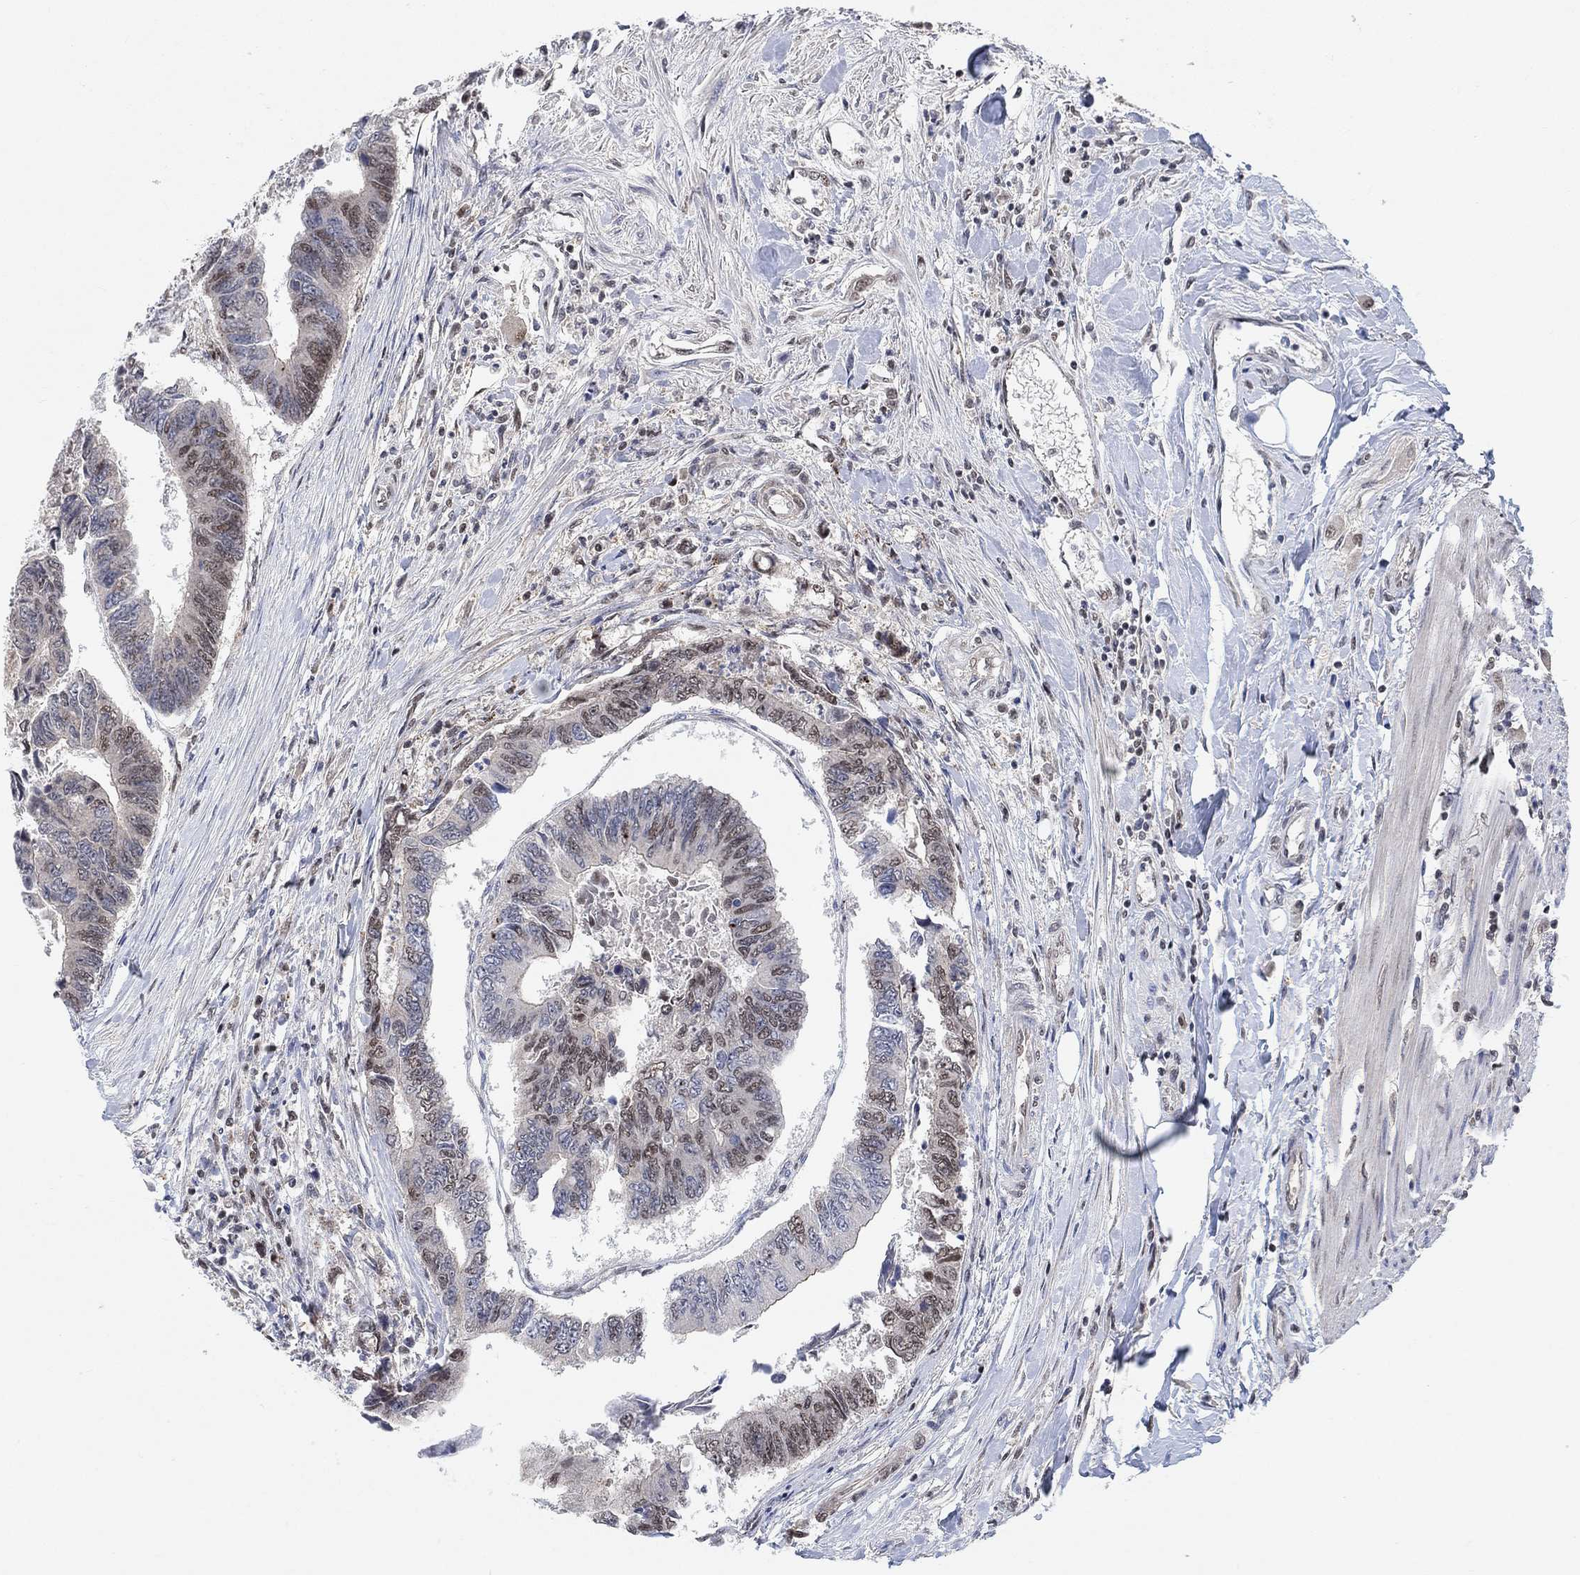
{"staining": {"intensity": "moderate", "quantity": "<25%", "location": "nuclear"}, "tissue": "colorectal cancer", "cell_type": "Tumor cells", "image_type": "cancer", "snomed": [{"axis": "morphology", "description": "Adenocarcinoma, NOS"}, {"axis": "topography", "description": "Colon"}], "caption": "Colorectal adenocarcinoma stained for a protein (brown) exhibits moderate nuclear positive expression in about <25% of tumor cells.", "gene": "THAP8", "patient": {"sex": "female", "age": 65}}